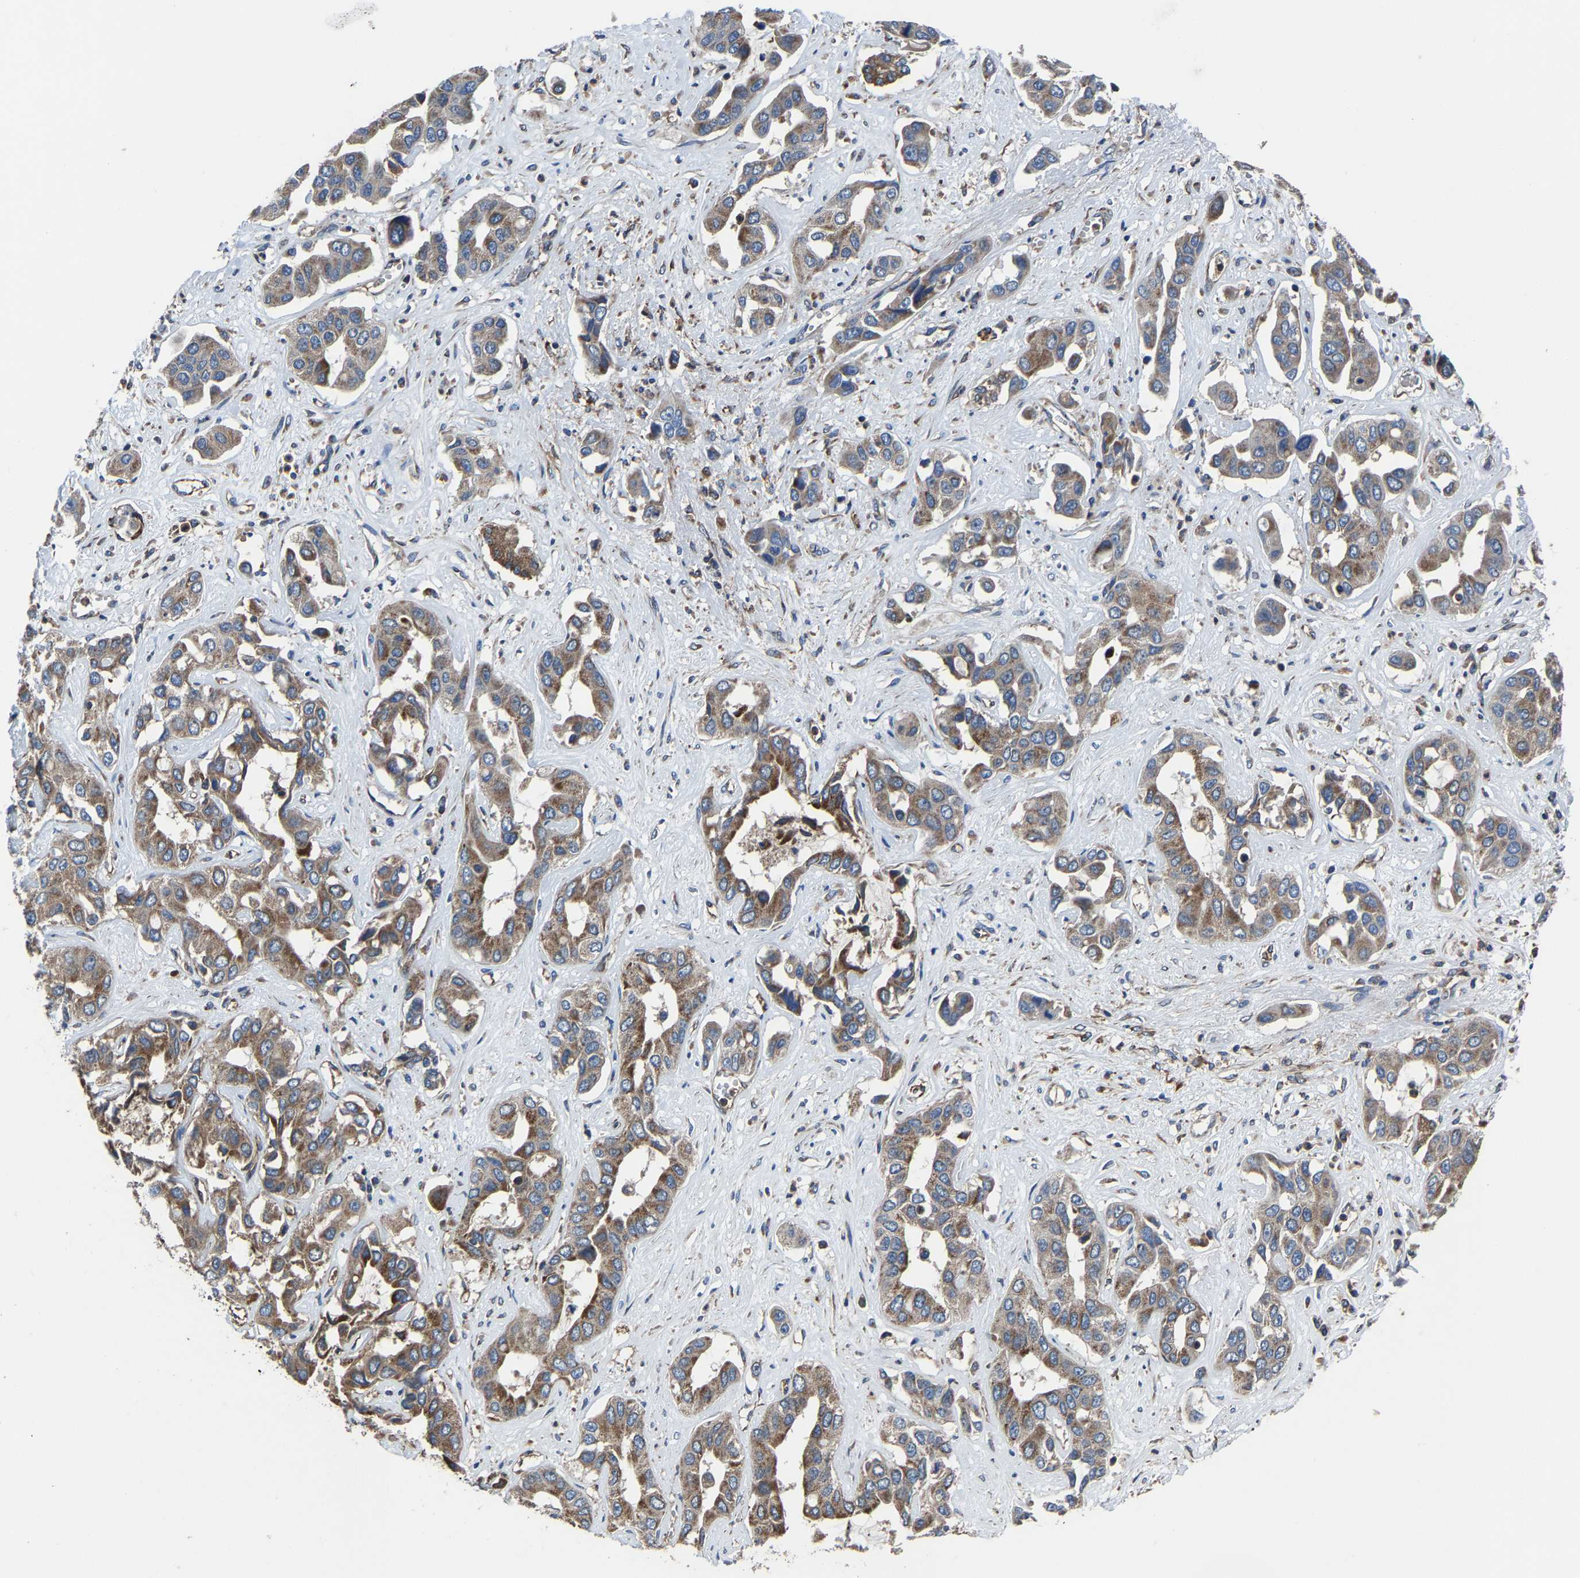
{"staining": {"intensity": "moderate", "quantity": ">75%", "location": "cytoplasmic/membranous"}, "tissue": "liver cancer", "cell_type": "Tumor cells", "image_type": "cancer", "snomed": [{"axis": "morphology", "description": "Cholangiocarcinoma"}, {"axis": "topography", "description": "Liver"}], "caption": "IHC histopathology image of neoplastic tissue: human liver cancer stained using immunohistochemistry demonstrates medium levels of moderate protein expression localized specifically in the cytoplasmic/membranous of tumor cells, appearing as a cytoplasmic/membranous brown color.", "gene": "KIAA1958", "patient": {"sex": "female", "age": 52}}